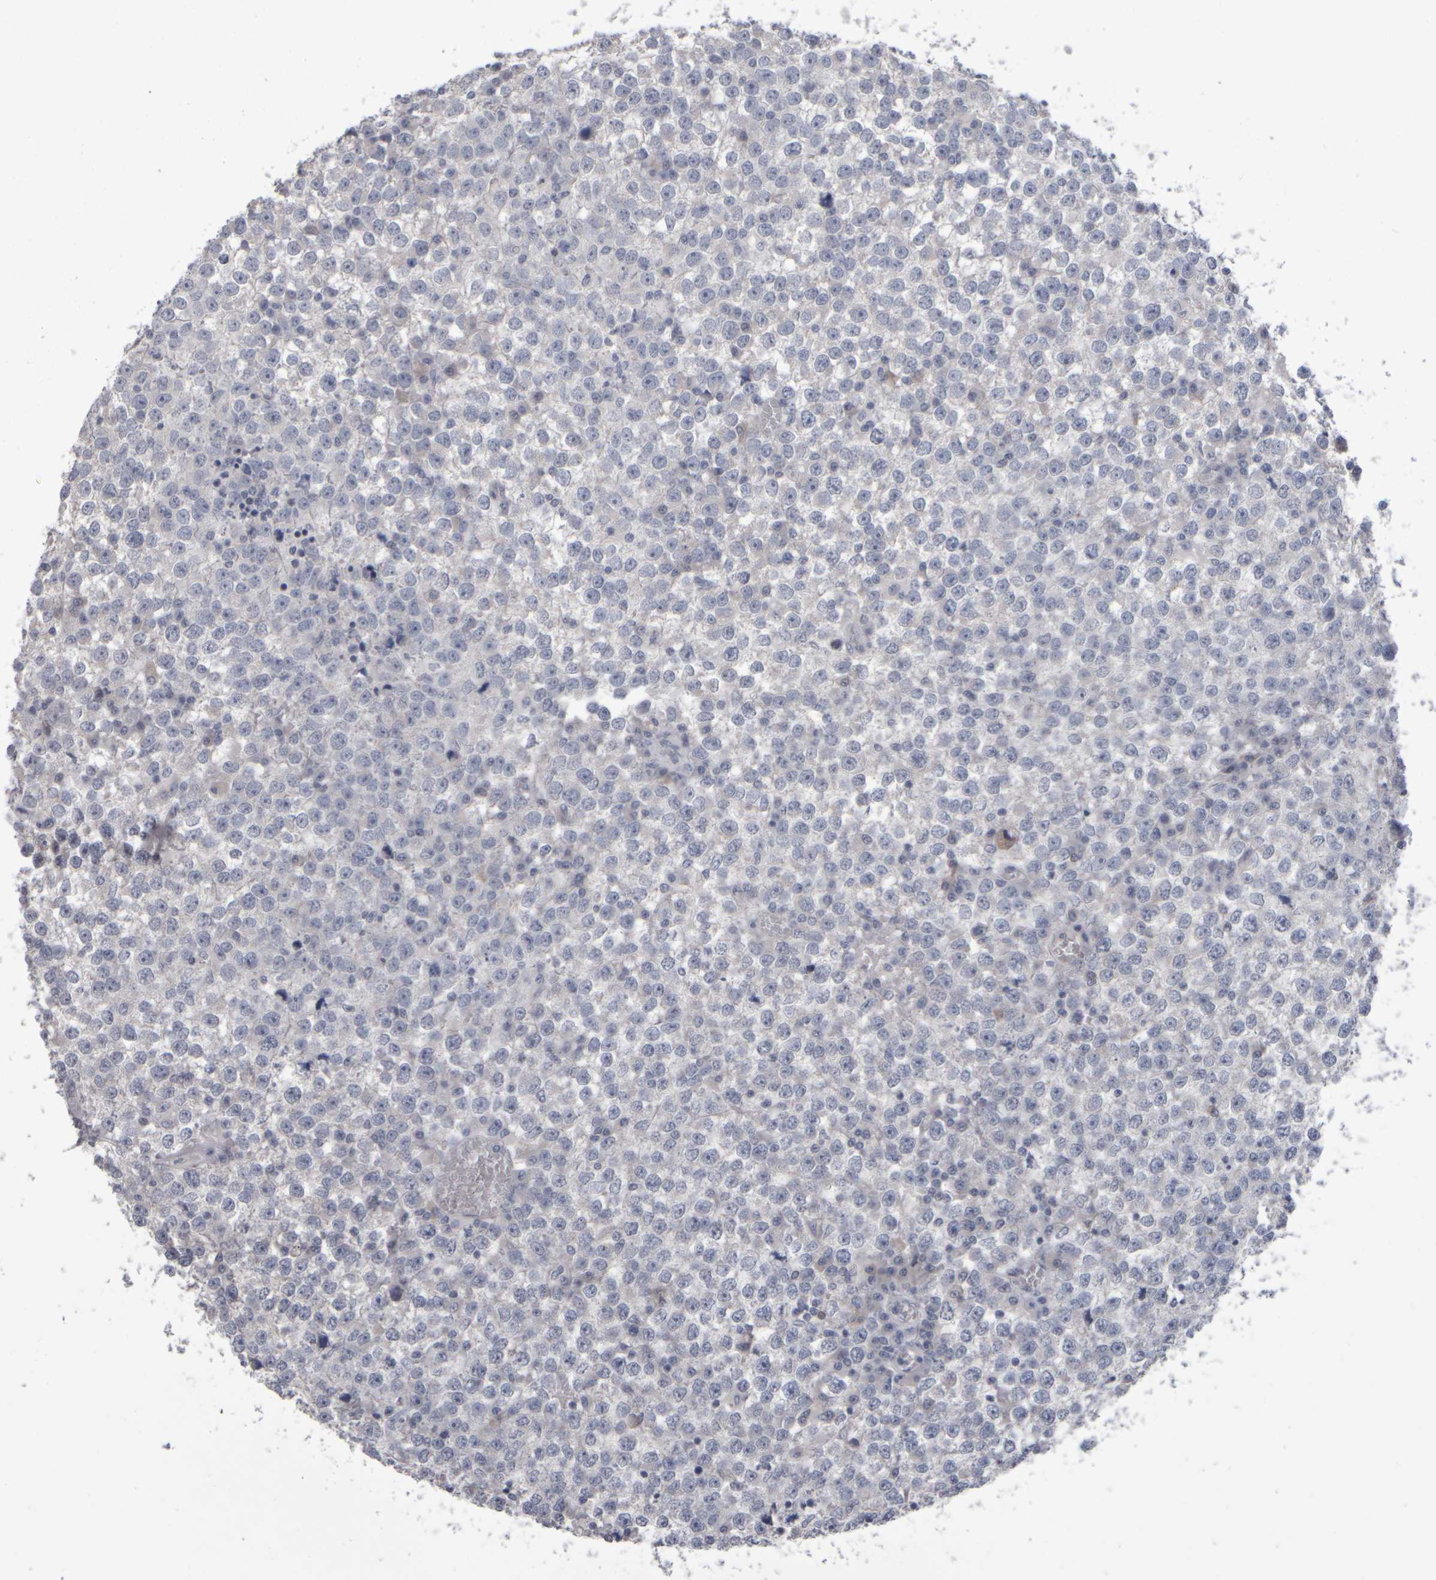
{"staining": {"intensity": "negative", "quantity": "none", "location": "none"}, "tissue": "testis cancer", "cell_type": "Tumor cells", "image_type": "cancer", "snomed": [{"axis": "morphology", "description": "Seminoma, NOS"}, {"axis": "topography", "description": "Testis"}], "caption": "Human testis seminoma stained for a protein using immunohistochemistry (IHC) shows no staining in tumor cells.", "gene": "EPHX2", "patient": {"sex": "male", "age": 65}}